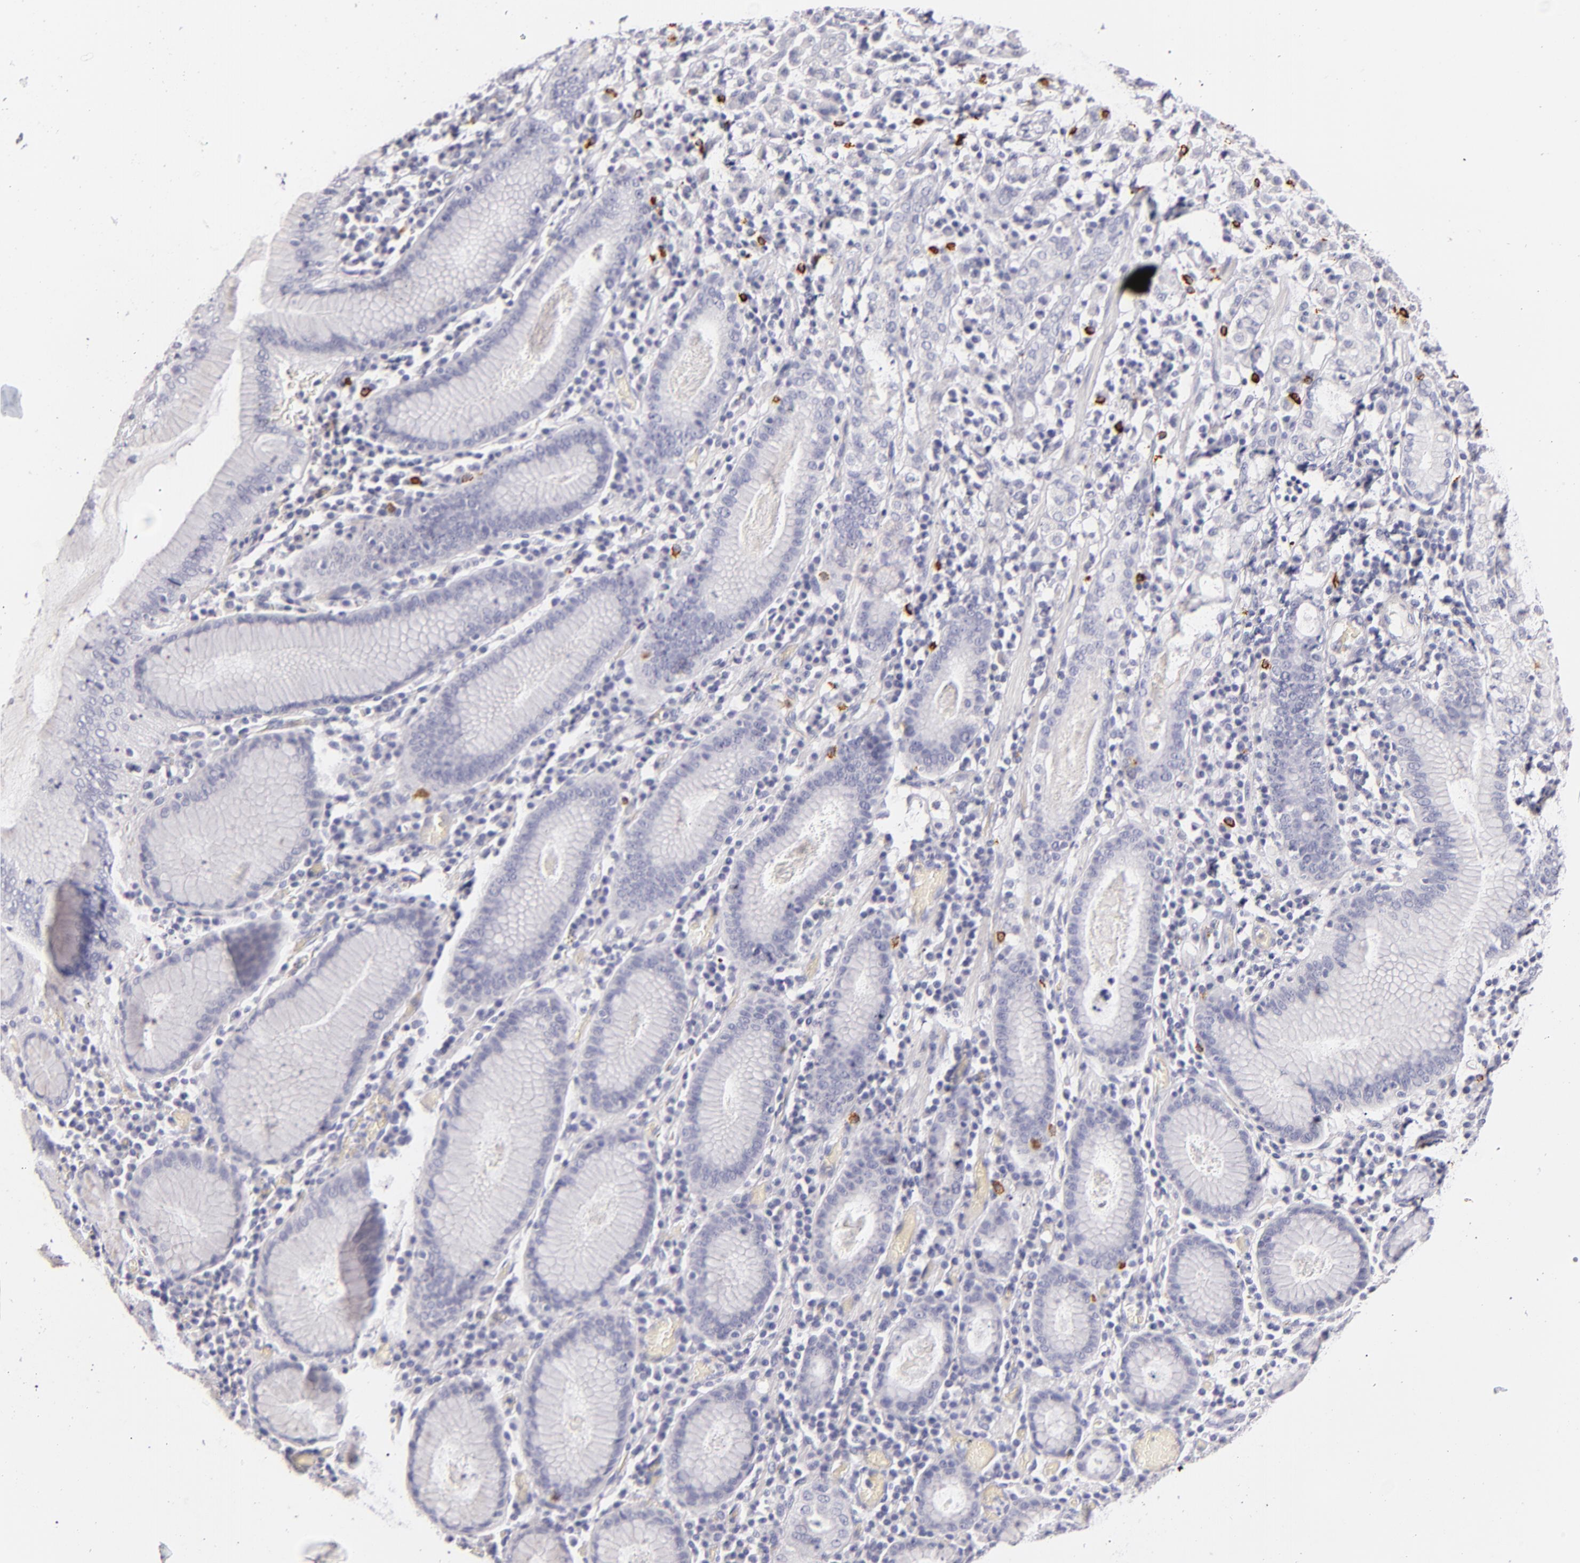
{"staining": {"intensity": "negative", "quantity": "none", "location": "none"}, "tissue": "stomach cancer", "cell_type": "Tumor cells", "image_type": "cancer", "snomed": [{"axis": "morphology", "description": "Adenocarcinoma, NOS"}, {"axis": "topography", "description": "Stomach, lower"}], "caption": "High magnification brightfield microscopy of adenocarcinoma (stomach) stained with DAB (3,3'-diaminobenzidine) (brown) and counterstained with hematoxylin (blue): tumor cells show no significant expression.", "gene": "TPSD1", "patient": {"sex": "male", "age": 88}}